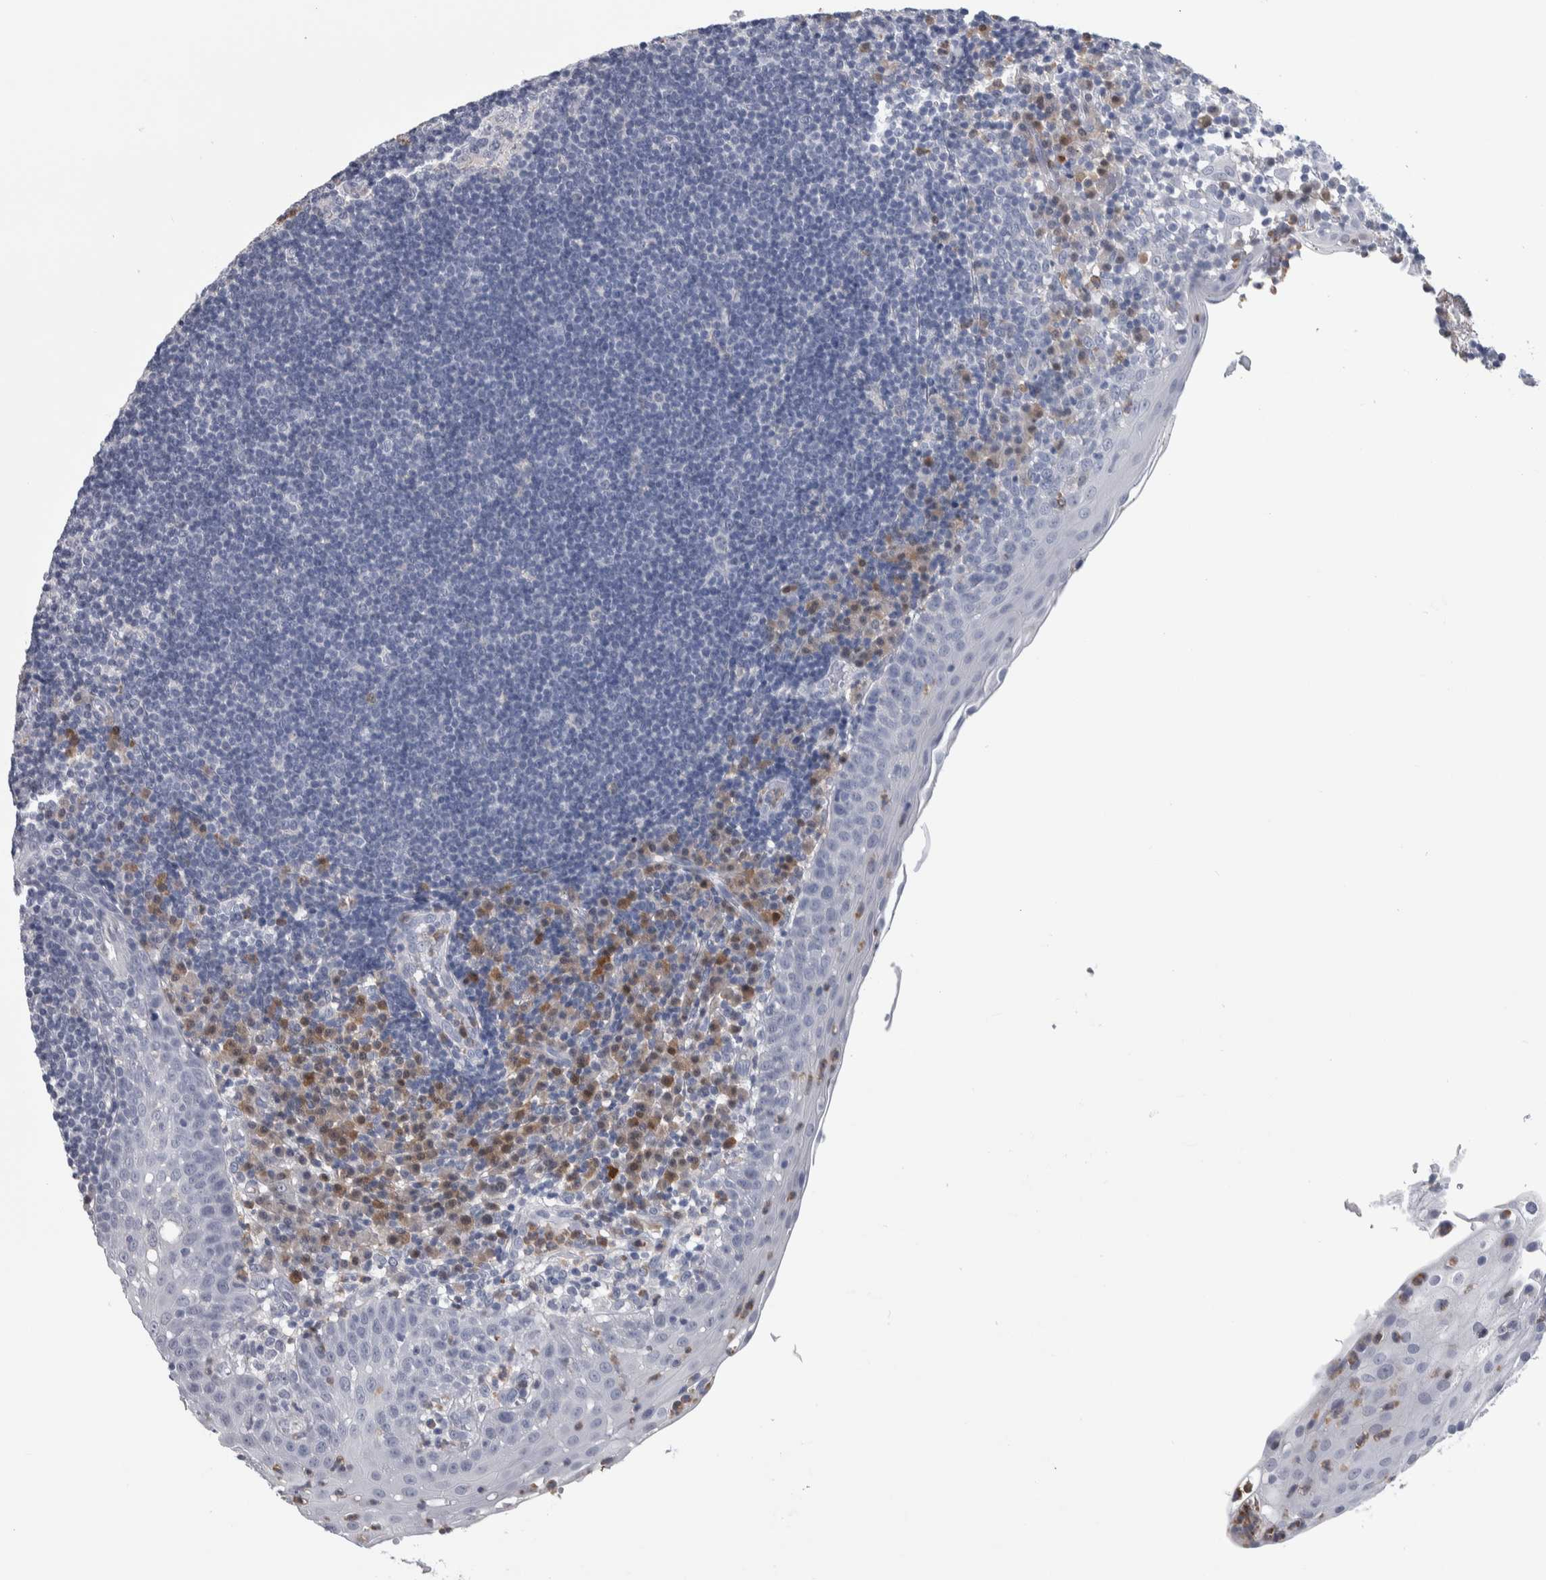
{"staining": {"intensity": "negative", "quantity": "none", "location": "none"}, "tissue": "tonsil", "cell_type": "Germinal center cells", "image_type": "normal", "snomed": [{"axis": "morphology", "description": "Normal tissue, NOS"}, {"axis": "topography", "description": "Tonsil"}], "caption": "Photomicrograph shows no significant protein staining in germinal center cells of benign tonsil. (DAB (3,3'-diaminobenzidine) immunohistochemistry (IHC), high magnification).", "gene": "LURAP1L", "patient": {"sex": "female", "age": 40}}